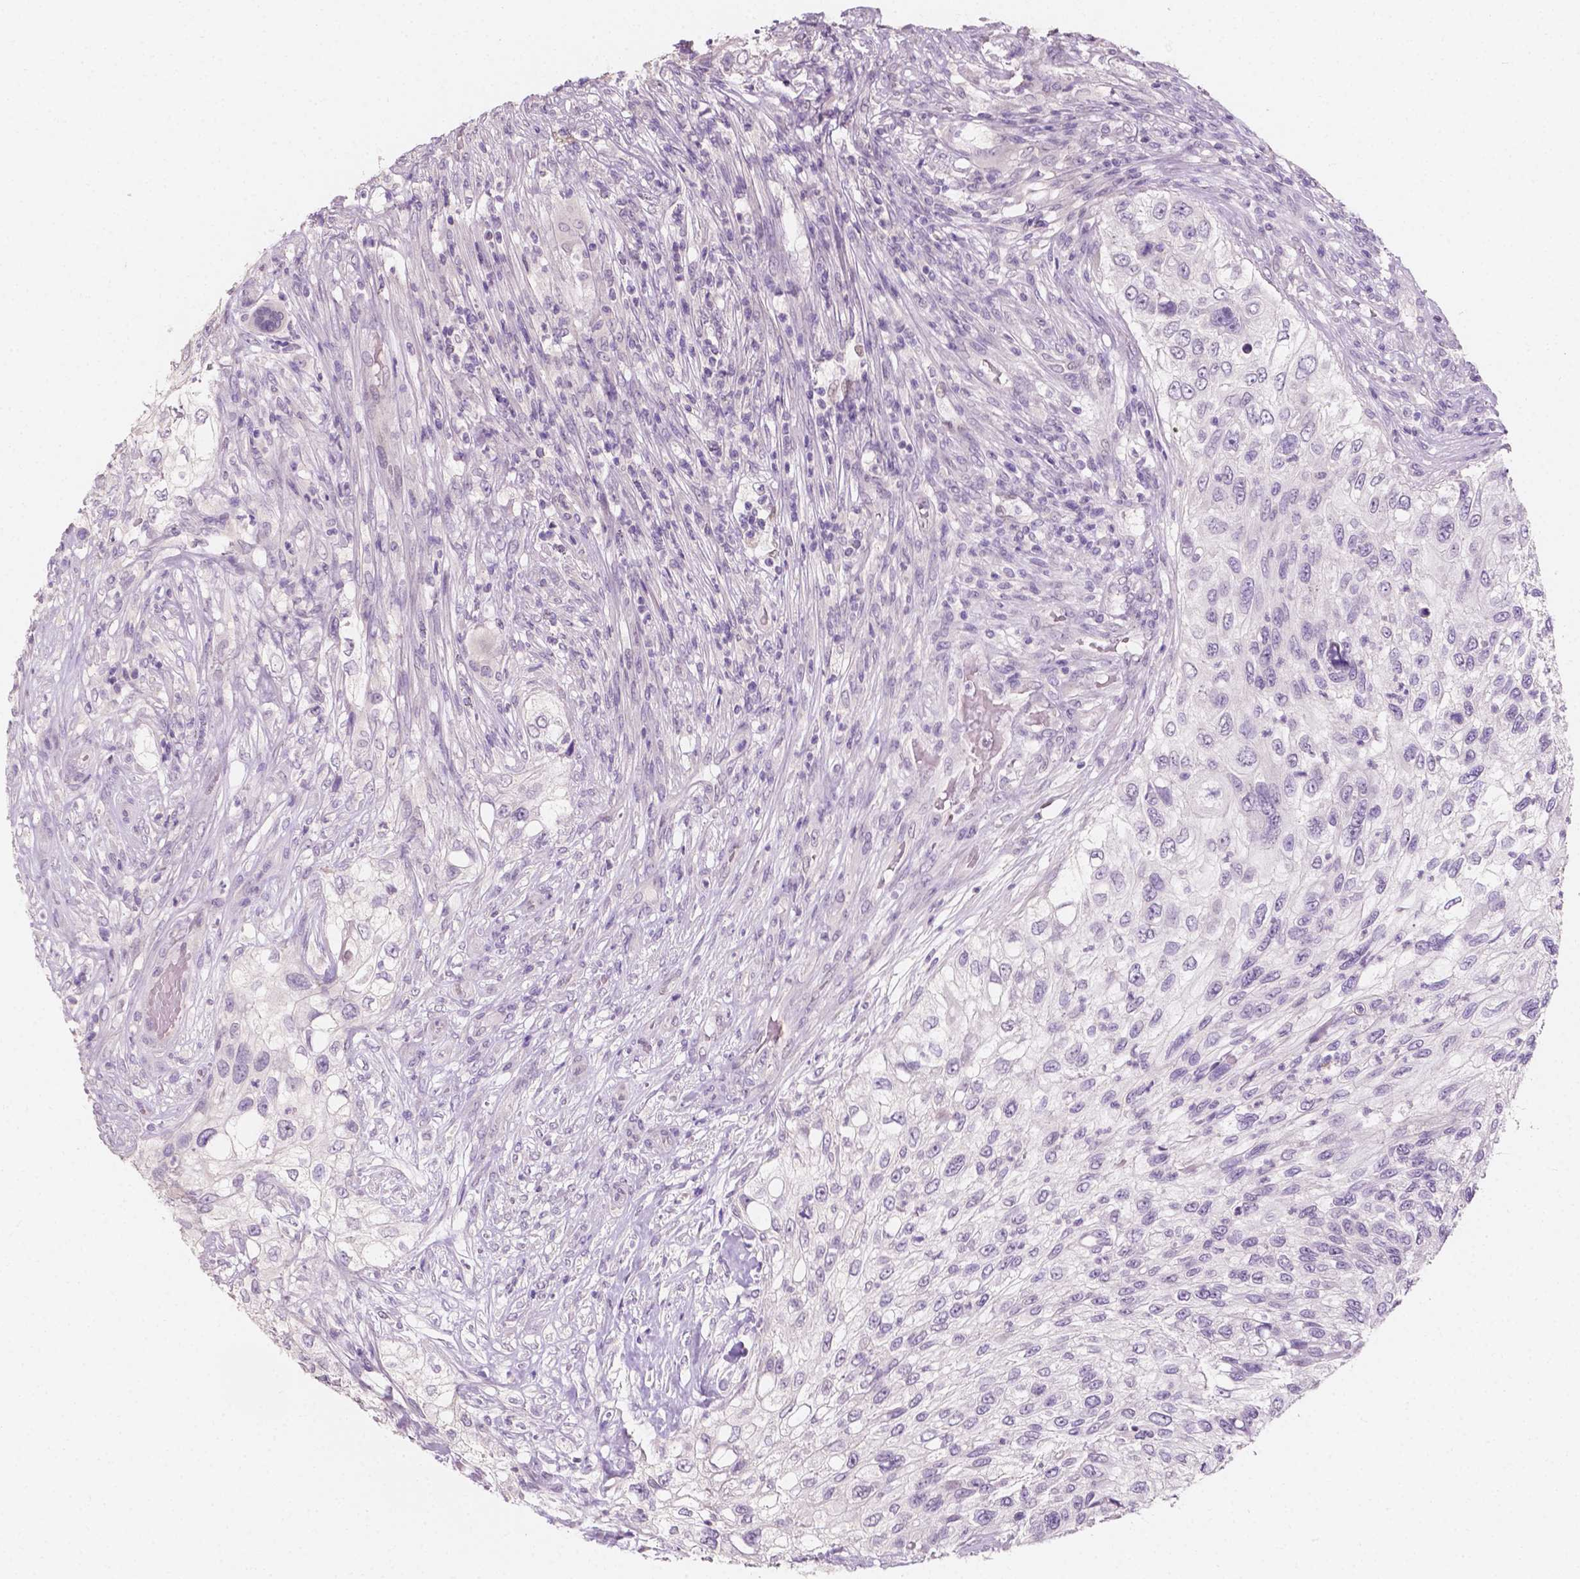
{"staining": {"intensity": "negative", "quantity": "none", "location": "none"}, "tissue": "urothelial cancer", "cell_type": "Tumor cells", "image_type": "cancer", "snomed": [{"axis": "morphology", "description": "Urothelial carcinoma, High grade"}, {"axis": "topography", "description": "Urinary bladder"}], "caption": "Image shows no protein staining in tumor cells of urothelial cancer tissue.", "gene": "TAL1", "patient": {"sex": "female", "age": 60}}